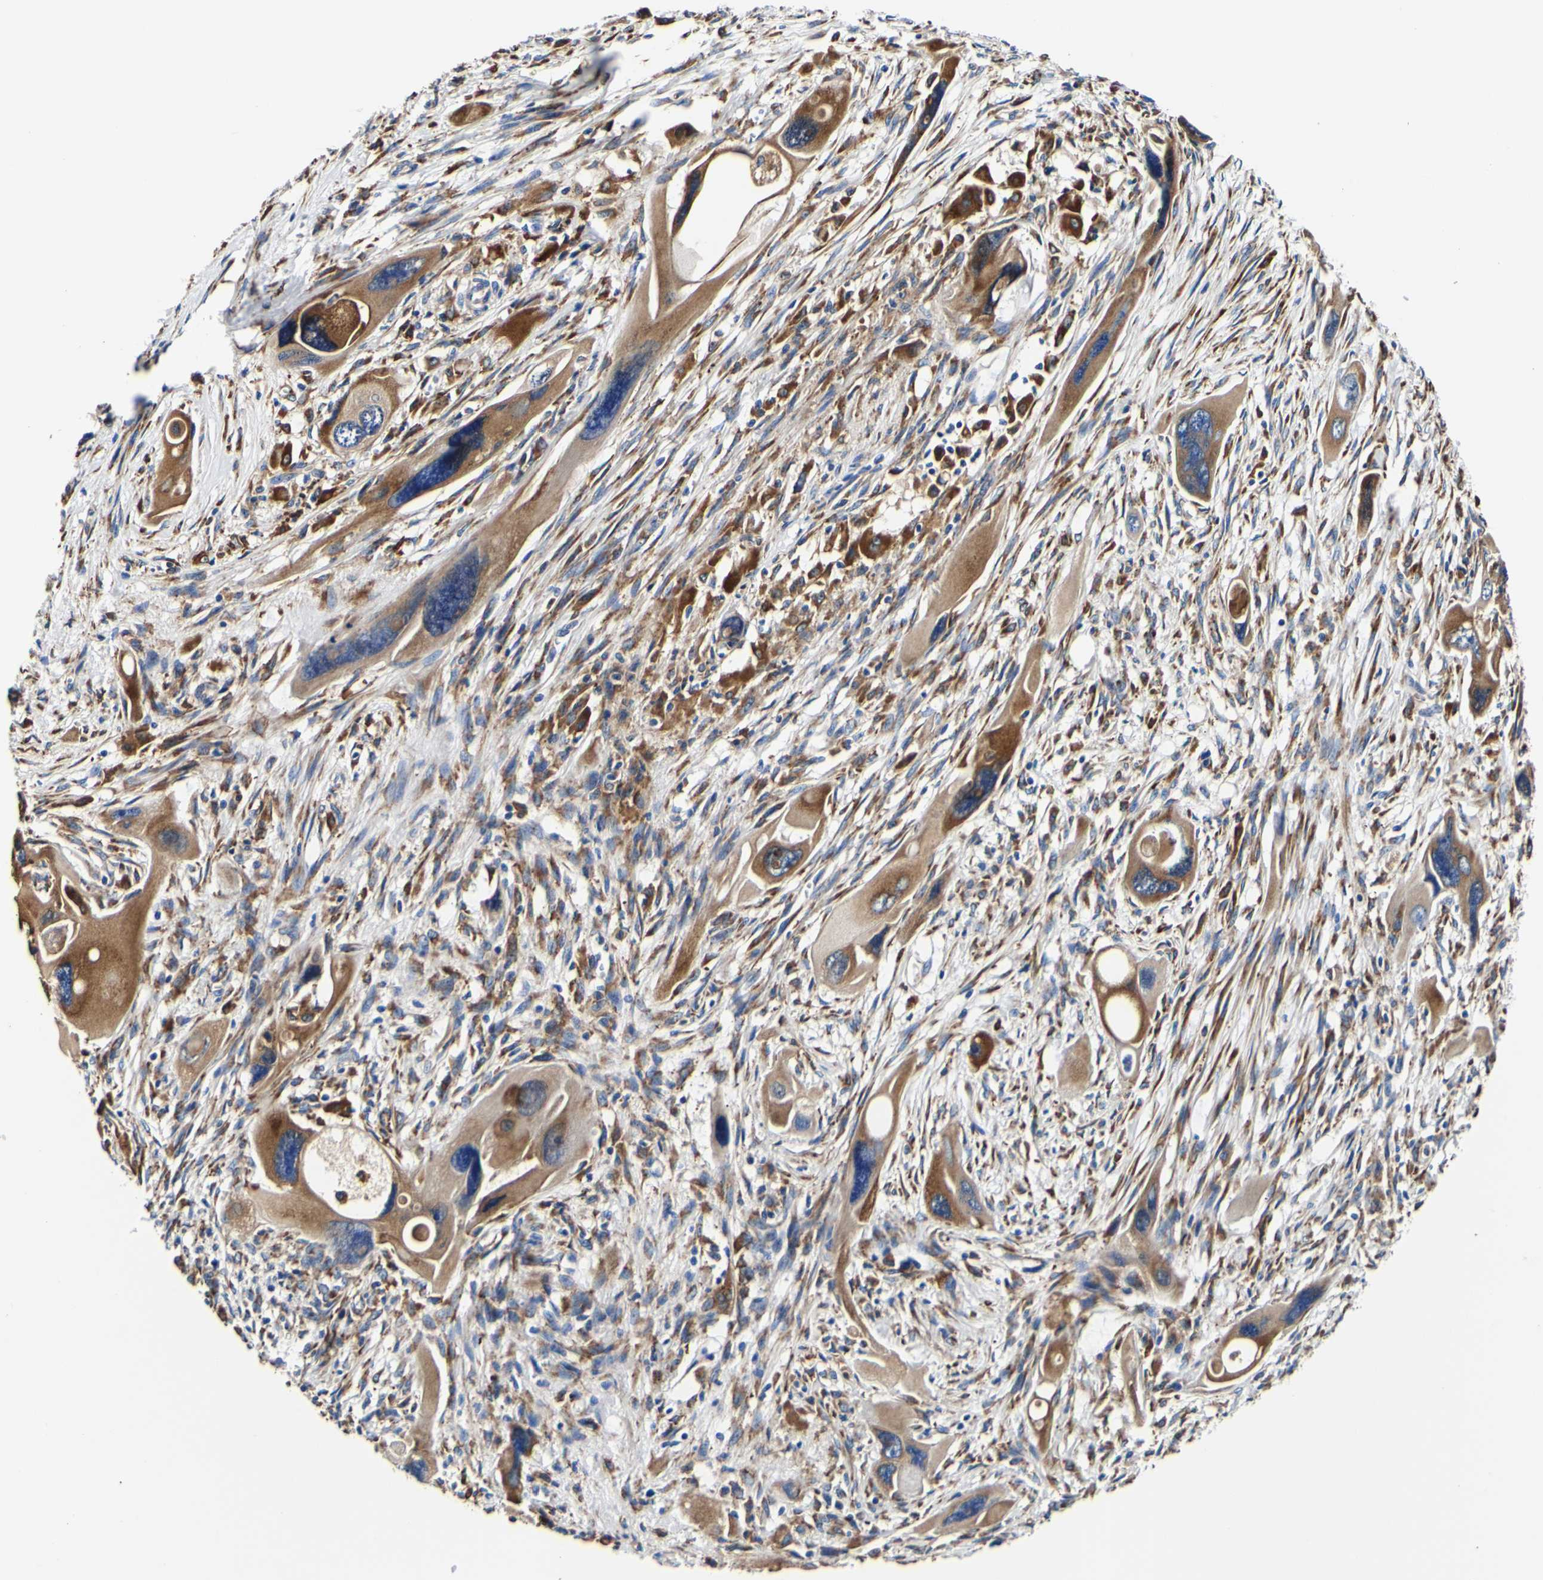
{"staining": {"intensity": "moderate", "quantity": "25%-75%", "location": "cytoplasmic/membranous"}, "tissue": "pancreatic cancer", "cell_type": "Tumor cells", "image_type": "cancer", "snomed": [{"axis": "morphology", "description": "Adenocarcinoma, NOS"}, {"axis": "topography", "description": "Pancreas"}], "caption": "Approximately 25%-75% of tumor cells in pancreatic cancer (adenocarcinoma) reveal moderate cytoplasmic/membranous protein positivity as visualized by brown immunohistochemical staining.", "gene": "P4HB", "patient": {"sex": "male", "age": 73}}